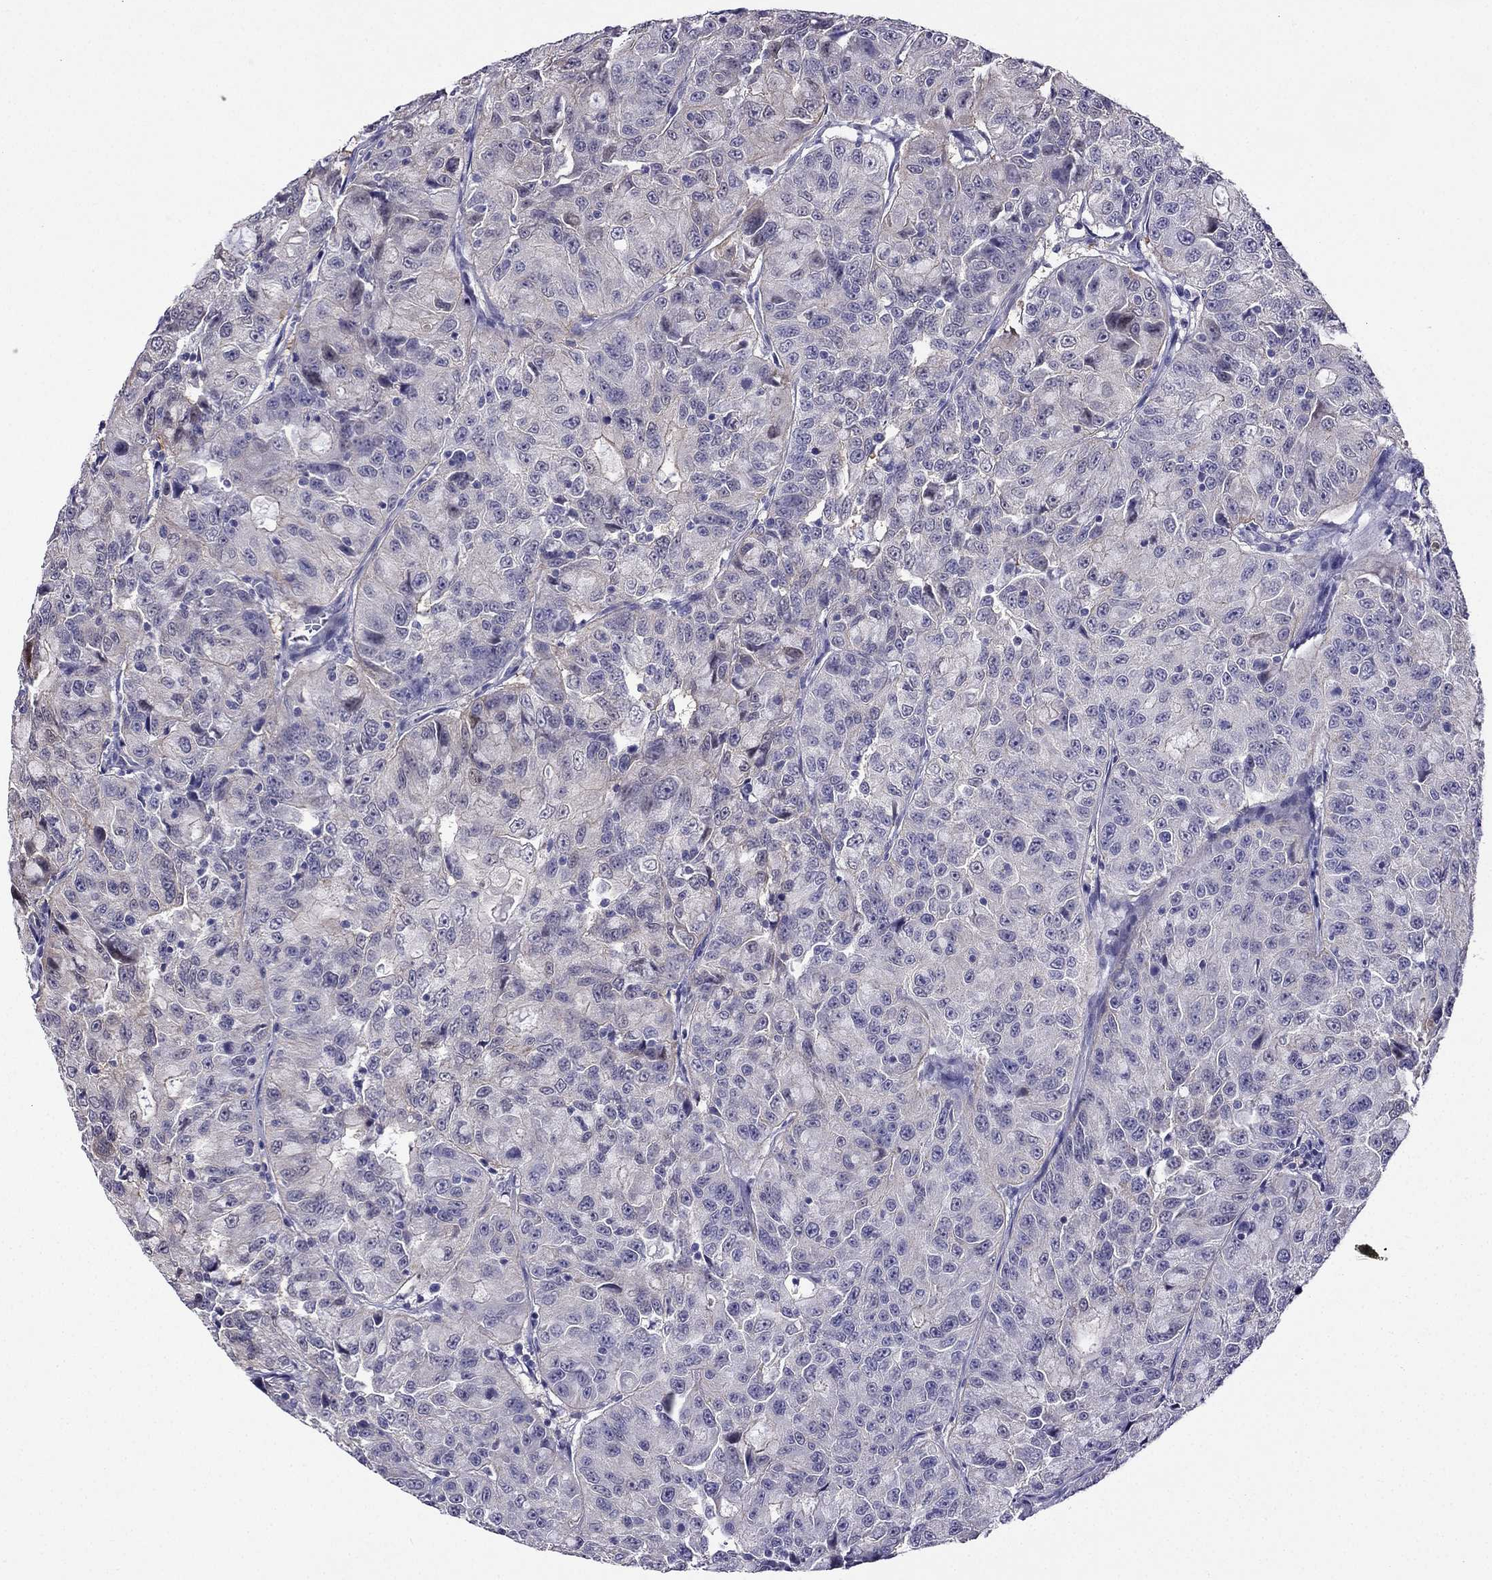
{"staining": {"intensity": "negative", "quantity": "none", "location": "none"}, "tissue": "urothelial cancer", "cell_type": "Tumor cells", "image_type": "cancer", "snomed": [{"axis": "morphology", "description": "Urothelial carcinoma, NOS"}, {"axis": "morphology", "description": "Urothelial carcinoma, High grade"}, {"axis": "topography", "description": "Urinary bladder"}], "caption": "High power microscopy image of an immunohistochemistry (IHC) histopathology image of transitional cell carcinoma, revealing no significant staining in tumor cells. Nuclei are stained in blue.", "gene": "KCNJ10", "patient": {"sex": "female", "age": 73}}